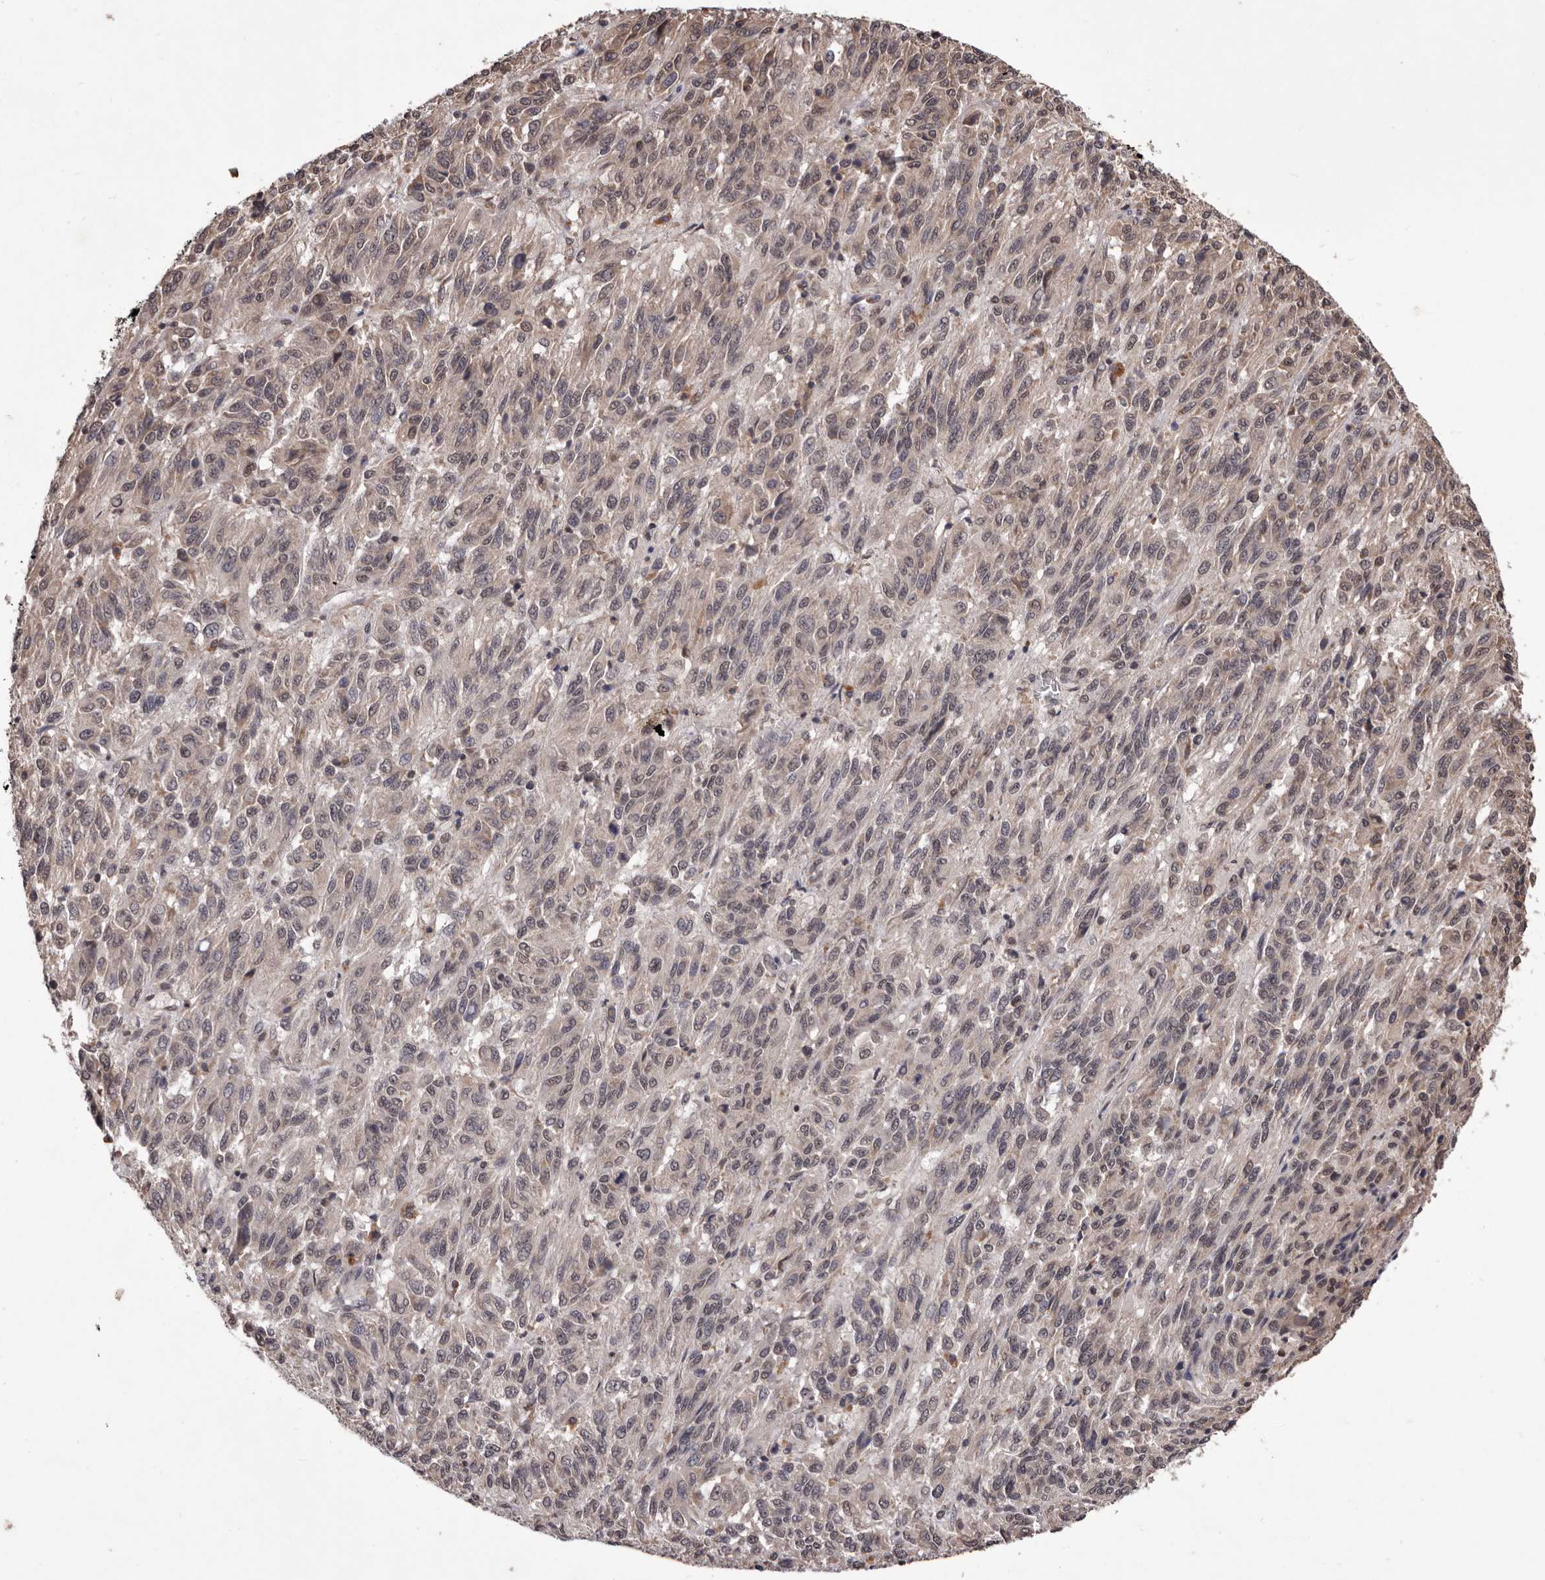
{"staining": {"intensity": "weak", "quantity": "25%-75%", "location": "cytoplasmic/membranous"}, "tissue": "melanoma", "cell_type": "Tumor cells", "image_type": "cancer", "snomed": [{"axis": "morphology", "description": "Malignant melanoma, Metastatic site"}, {"axis": "topography", "description": "Lung"}], "caption": "Tumor cells show low levels of weak cytoplasmic/membranous expression in approximately 25%-75% of cells in melanoma.", "gene": "CELF3", "patient": {"sex": "male", "age": 64}}